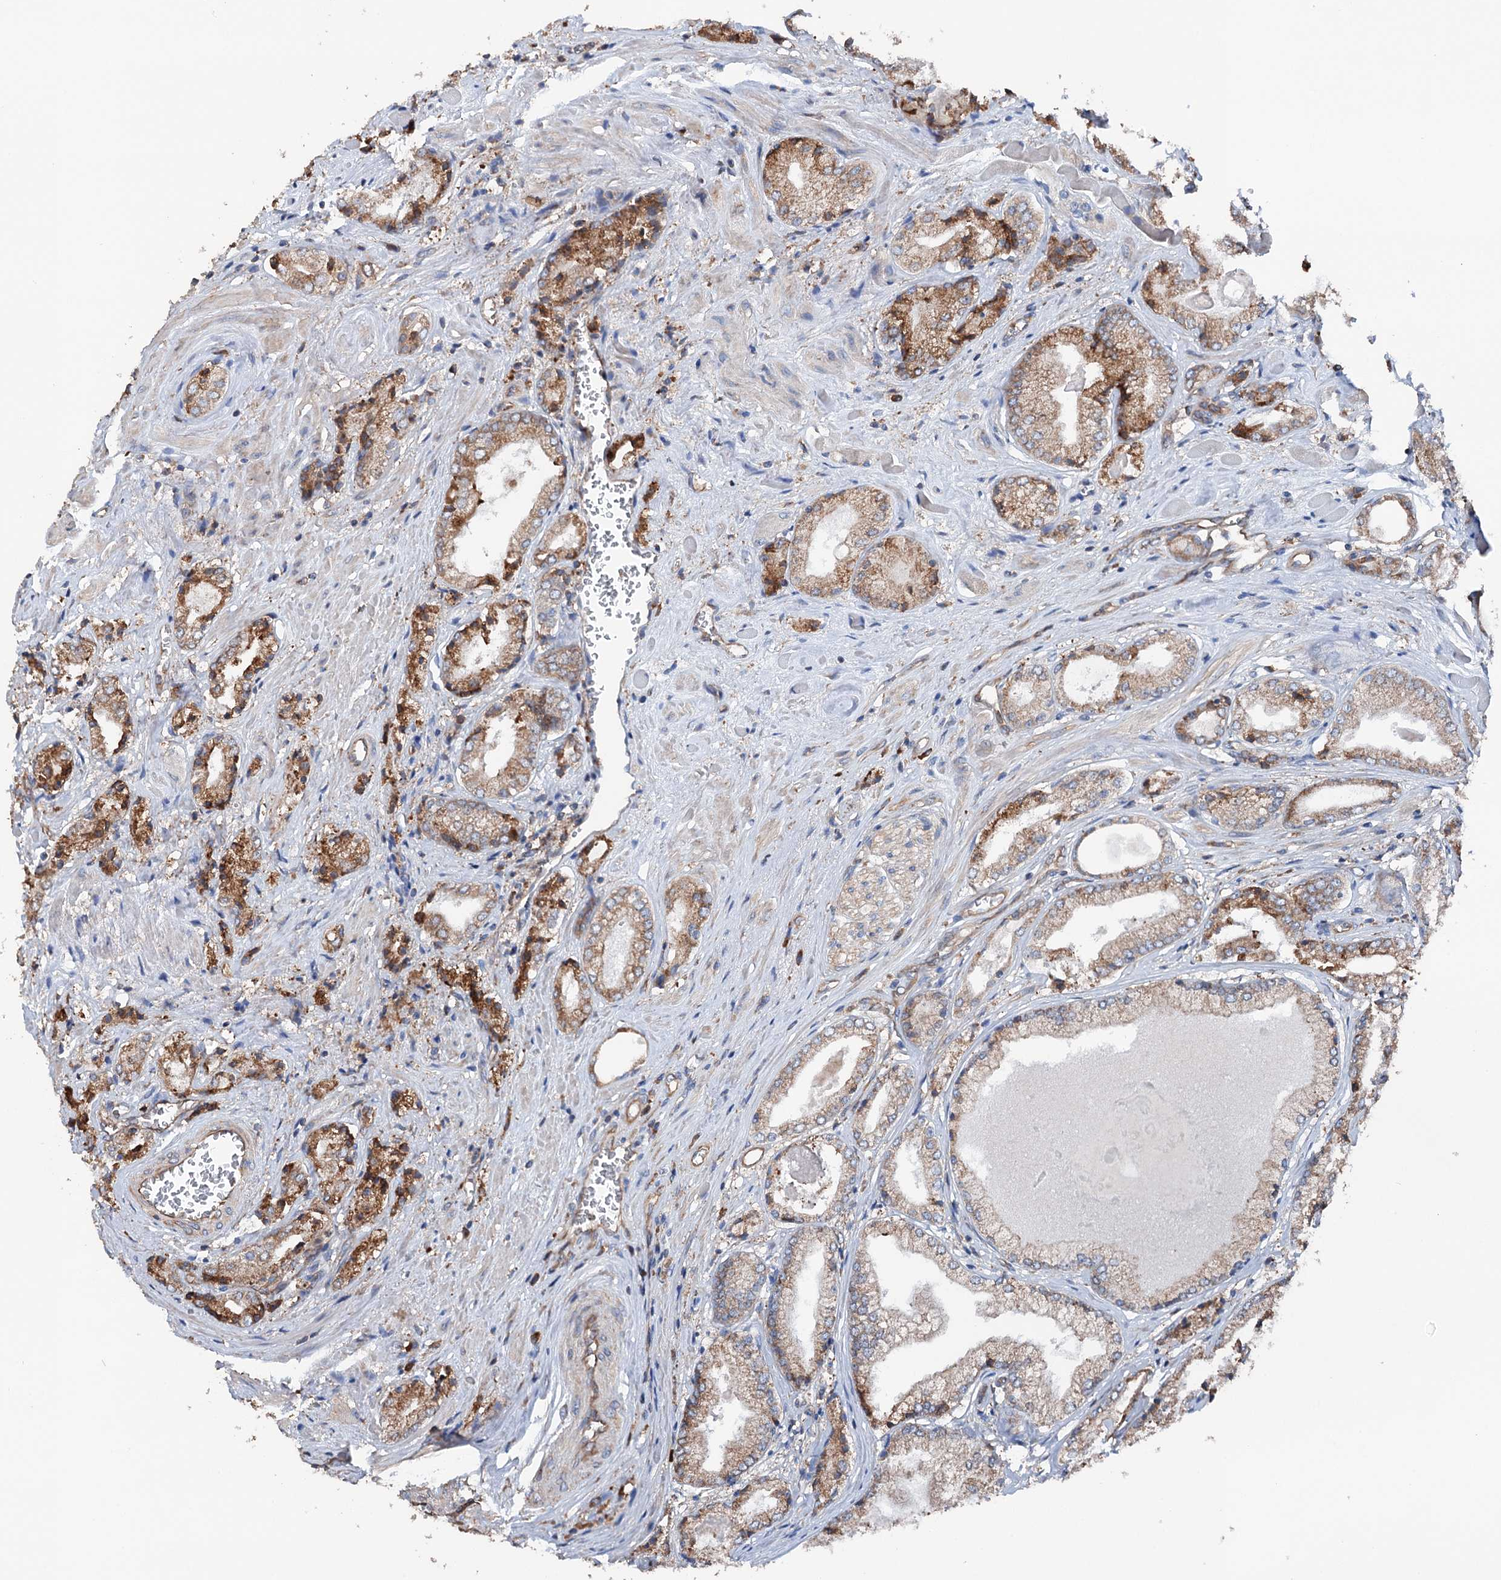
{"staining": {"intensity": "moderate", "quantity": ">75%", "location": "cytoplasmic/membranous"}, "tissue": "prostate cancer", "cell_type": "Tumor cells", "image_type": "cancer", "snomed": [{"axis": "morphology", "description": "Adenocarcinoma, Low grade"}, {"axis": "topography", "description": "Prostate"}], "caption": "IHC of human prostate cancer exhibits medium levels of moderate cytoplasmic/membranous expression in about >75% of tumor cells. Using DAB (brown) and hematoxylin (blue) stains, captured at high magnification using brightfield microscopy.", "gene": "ERP29", "patient": {"sex": "male", "age": 60}}